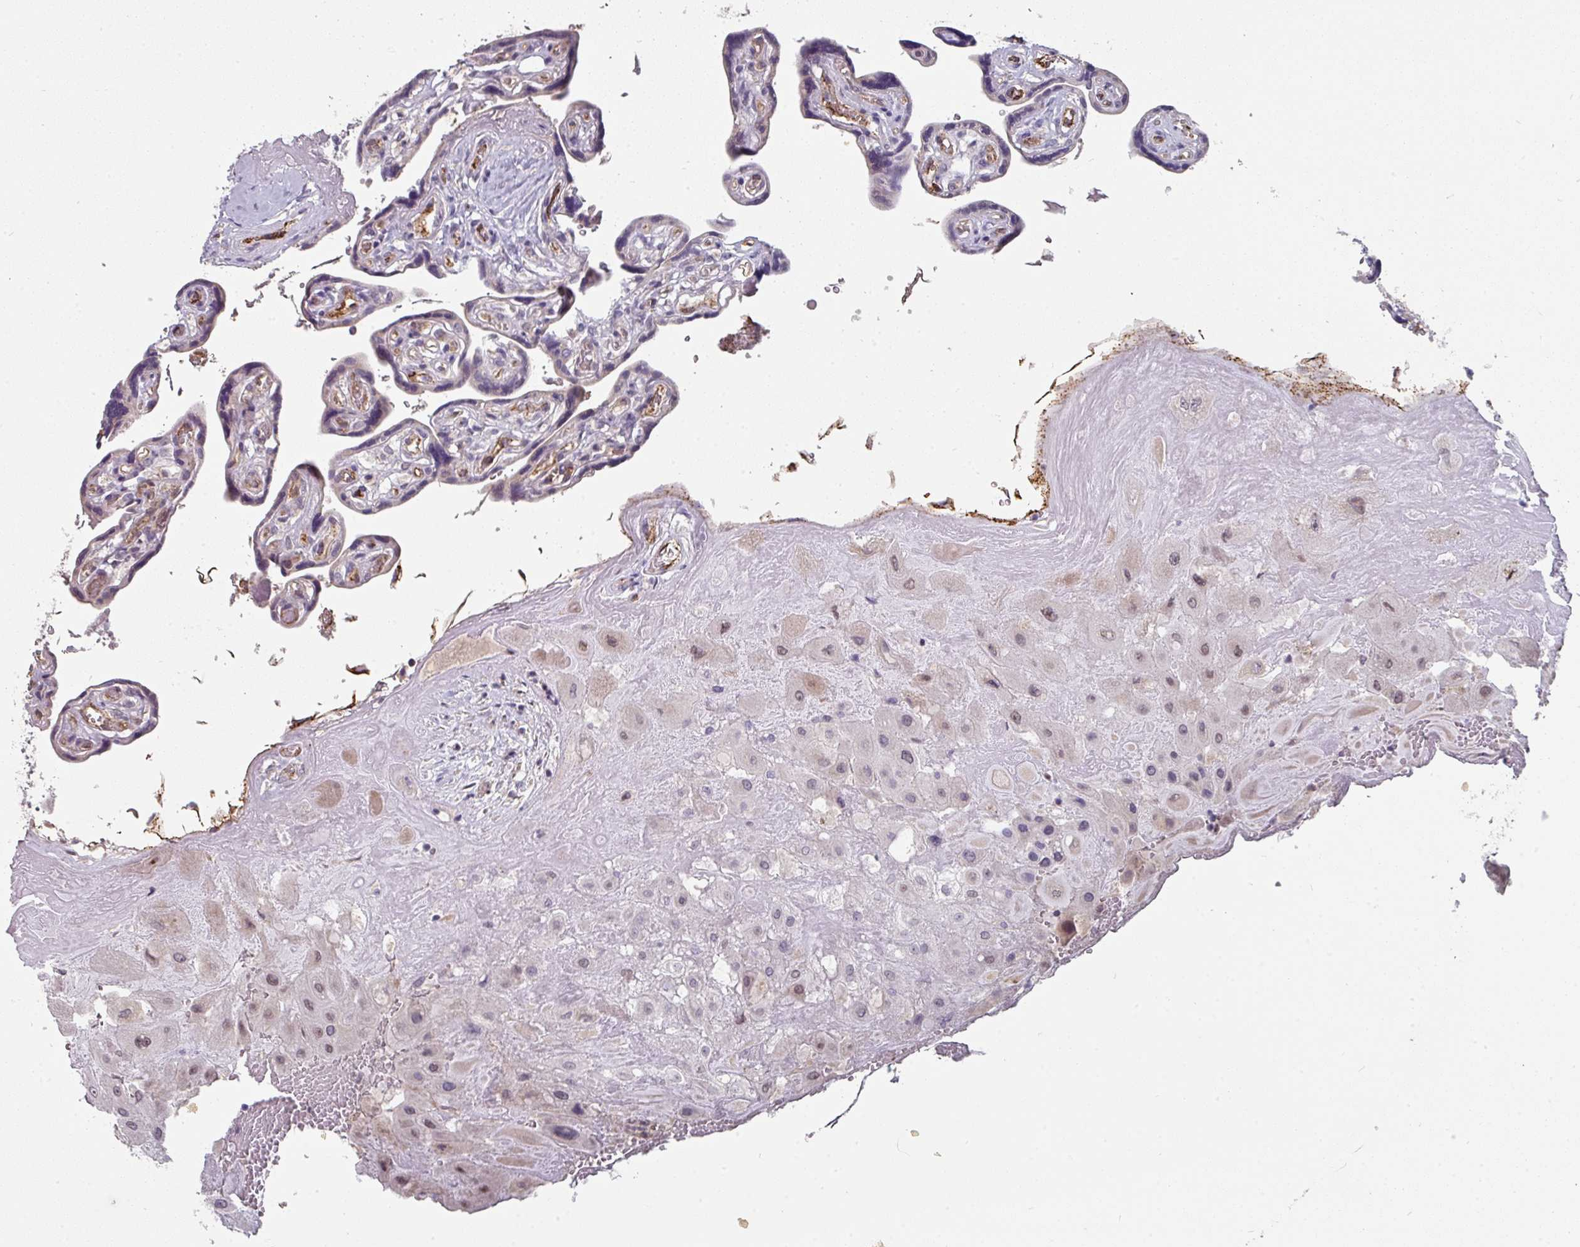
{"staining": {"intensity": "moderate", "quantity": "25%-75%", "location": "nuclear"}, "tissue": "placenta", "cell_type": "Decidual cells", "image_type": "normal", "snomed": [{"axis": "morphology", "description": "Normal tissue, NOS"}, {"axis": "topography", "description": "Placenta"}], "caption": "The image exhibits a brown stain indicating the presence of a protein in the nuclear of decidual cells in placenta.", "gene": "SIDT2", "patient": {"sex": "female", "age": 32}}